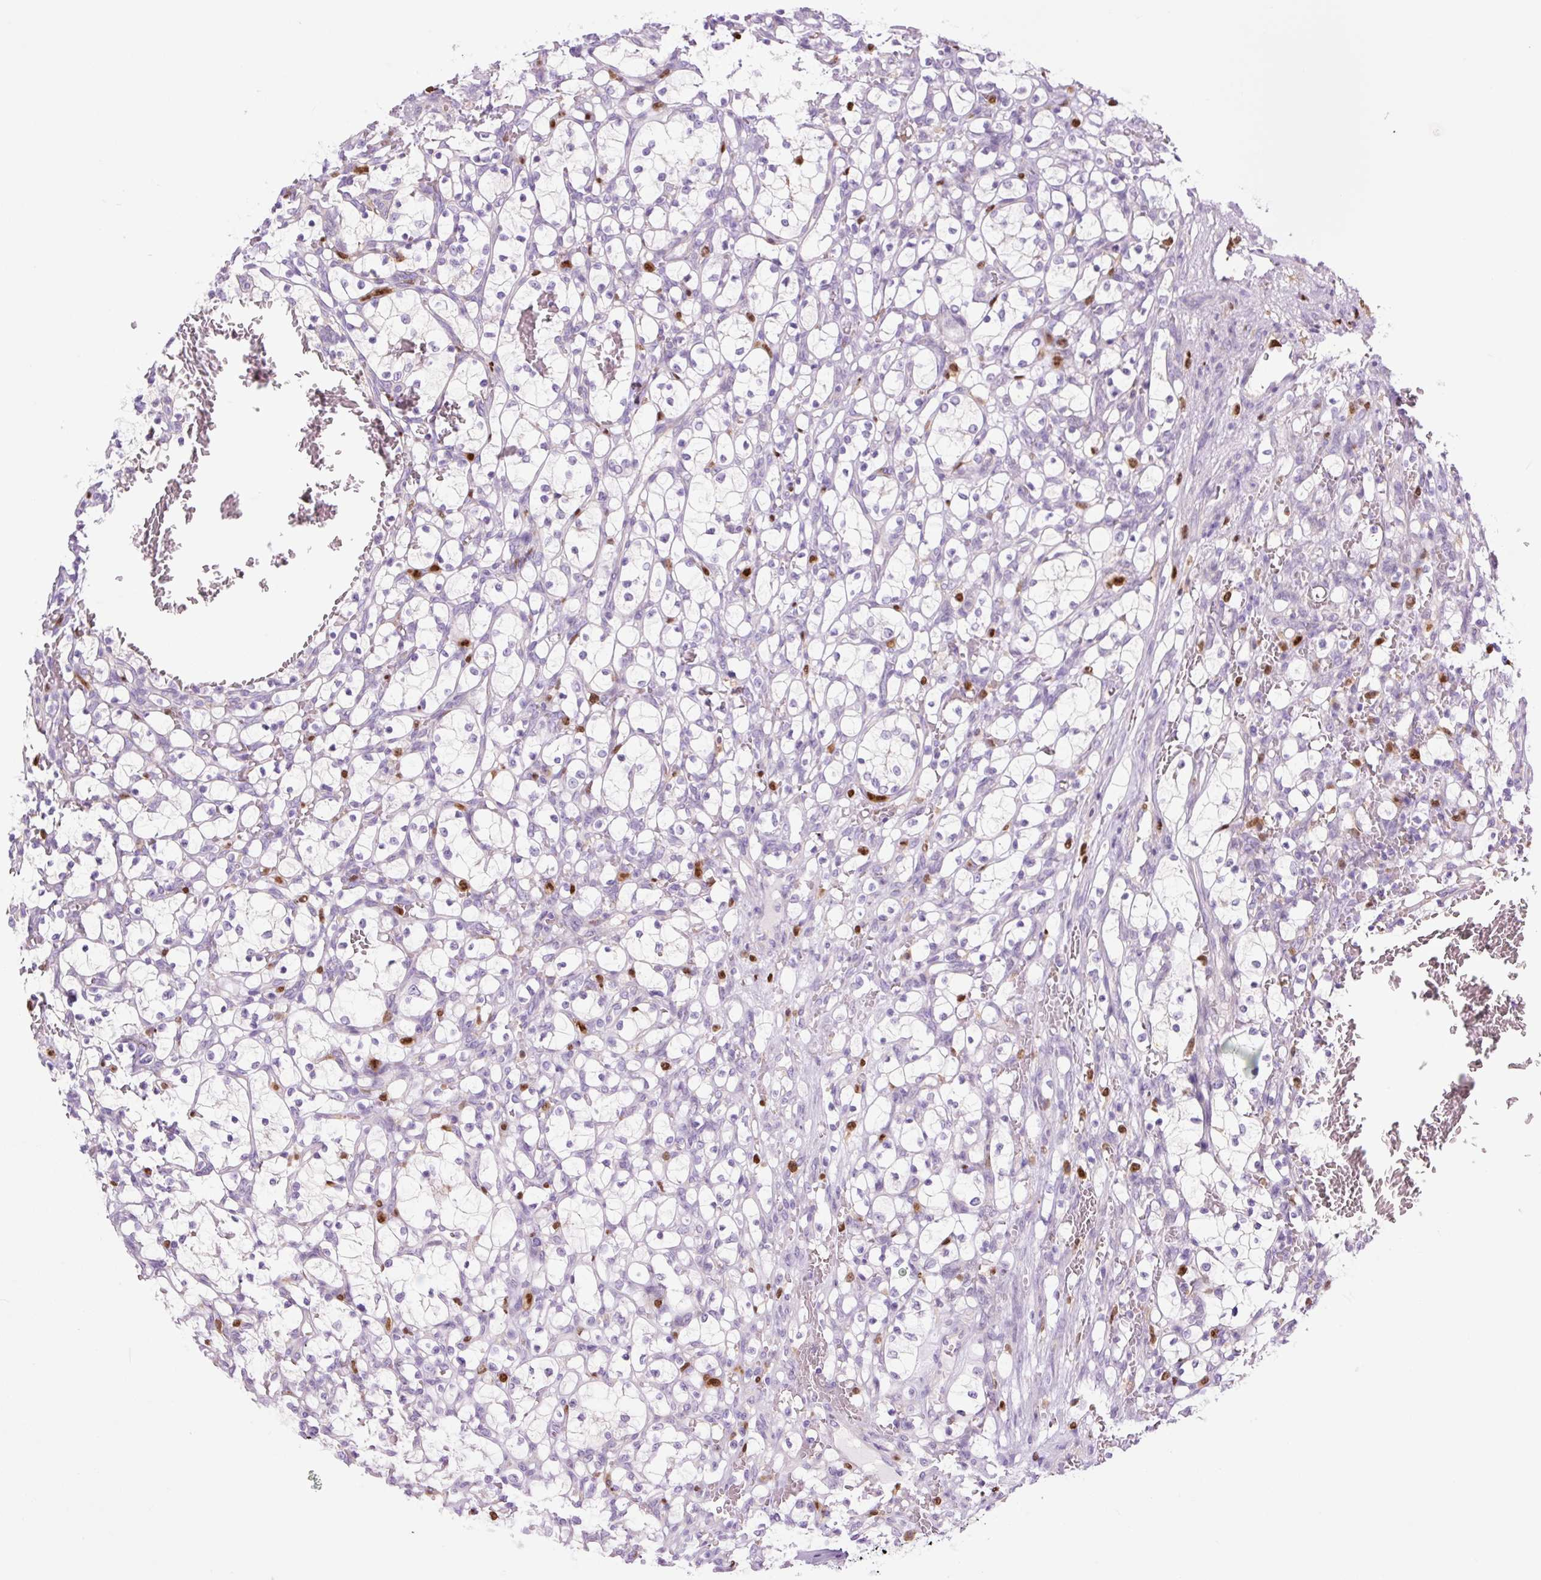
{"staining": {"intensity": "negative", "quantity": "none", "location": "none"}, "tissue": "renal cancer", "cell_type": "Tumor cells", "image_type": "cancer", "snomed": [{"axis": "morphology", "description": "Adenocarcinoma, NOS"}, {"axis": "topography", "description": "Kidney"}], "caption": "This image is of adenocarcinoma (renal) stained with immunohistochemistry to label a protein in brown with the nuclei are counter-stained blue. There is no staining in tumor cells. The staining was performed using DAB (3,3'-diaminobenzidine) to visualize the protein expression in brown, while the nuclei were stained in blue with hematoxylin (Magnification: 20x).", "gene": "SPI1", "patient": {"sex": "female", "age": 69}}